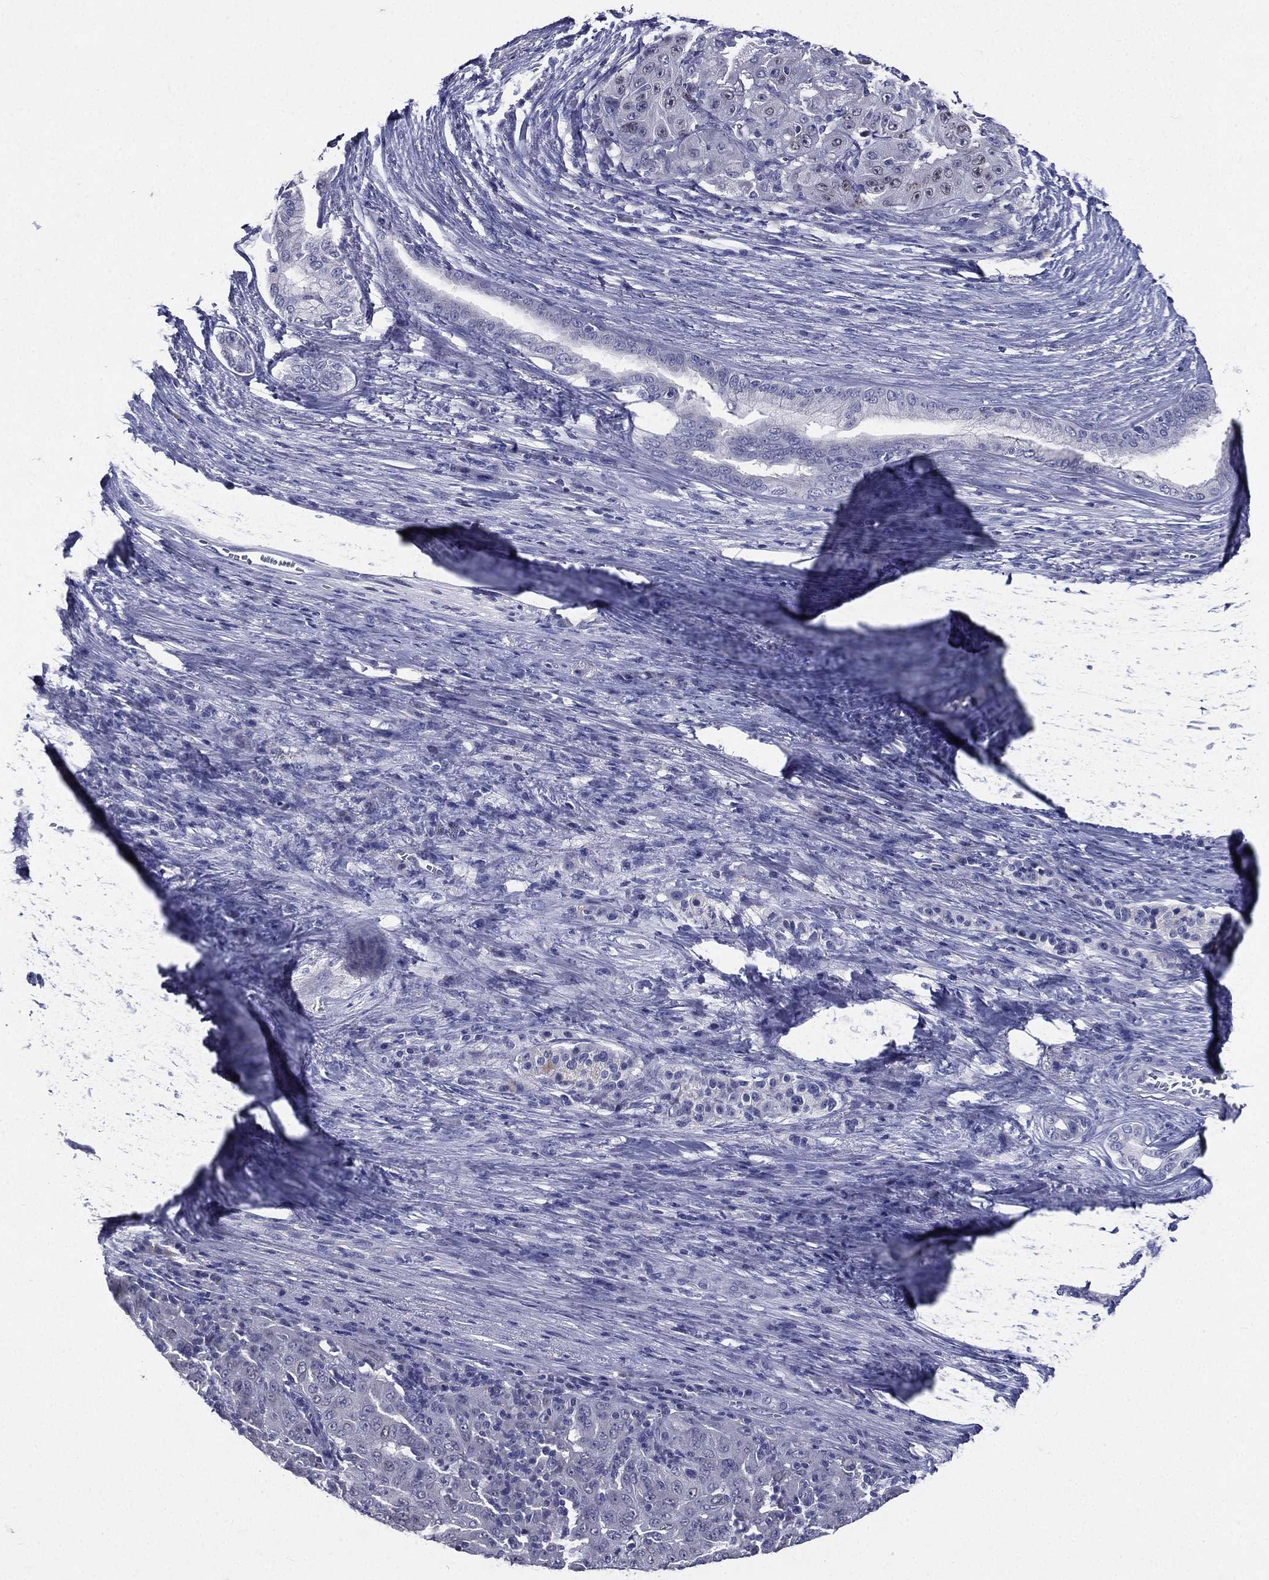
{"staining": {"intensity": "negative", "quantity": "none", "location": "none"}, "tissue": "pancreatic cancer", "cell_type": "Tumor cells", "image_type": "cancer", "snomed": [{"axis": "morphology", "description": "Adenocarcinoma, NOS"}, {"axis": "topography", "description": "Pancreas"}], "caption": "Immunohistochemical staining of pancreatic cancer (adenocarcinoma) demonstrates no significant expression in tumor cells.", "gene": "TGM1", "patient": {"sex": "male", "age": 63}}